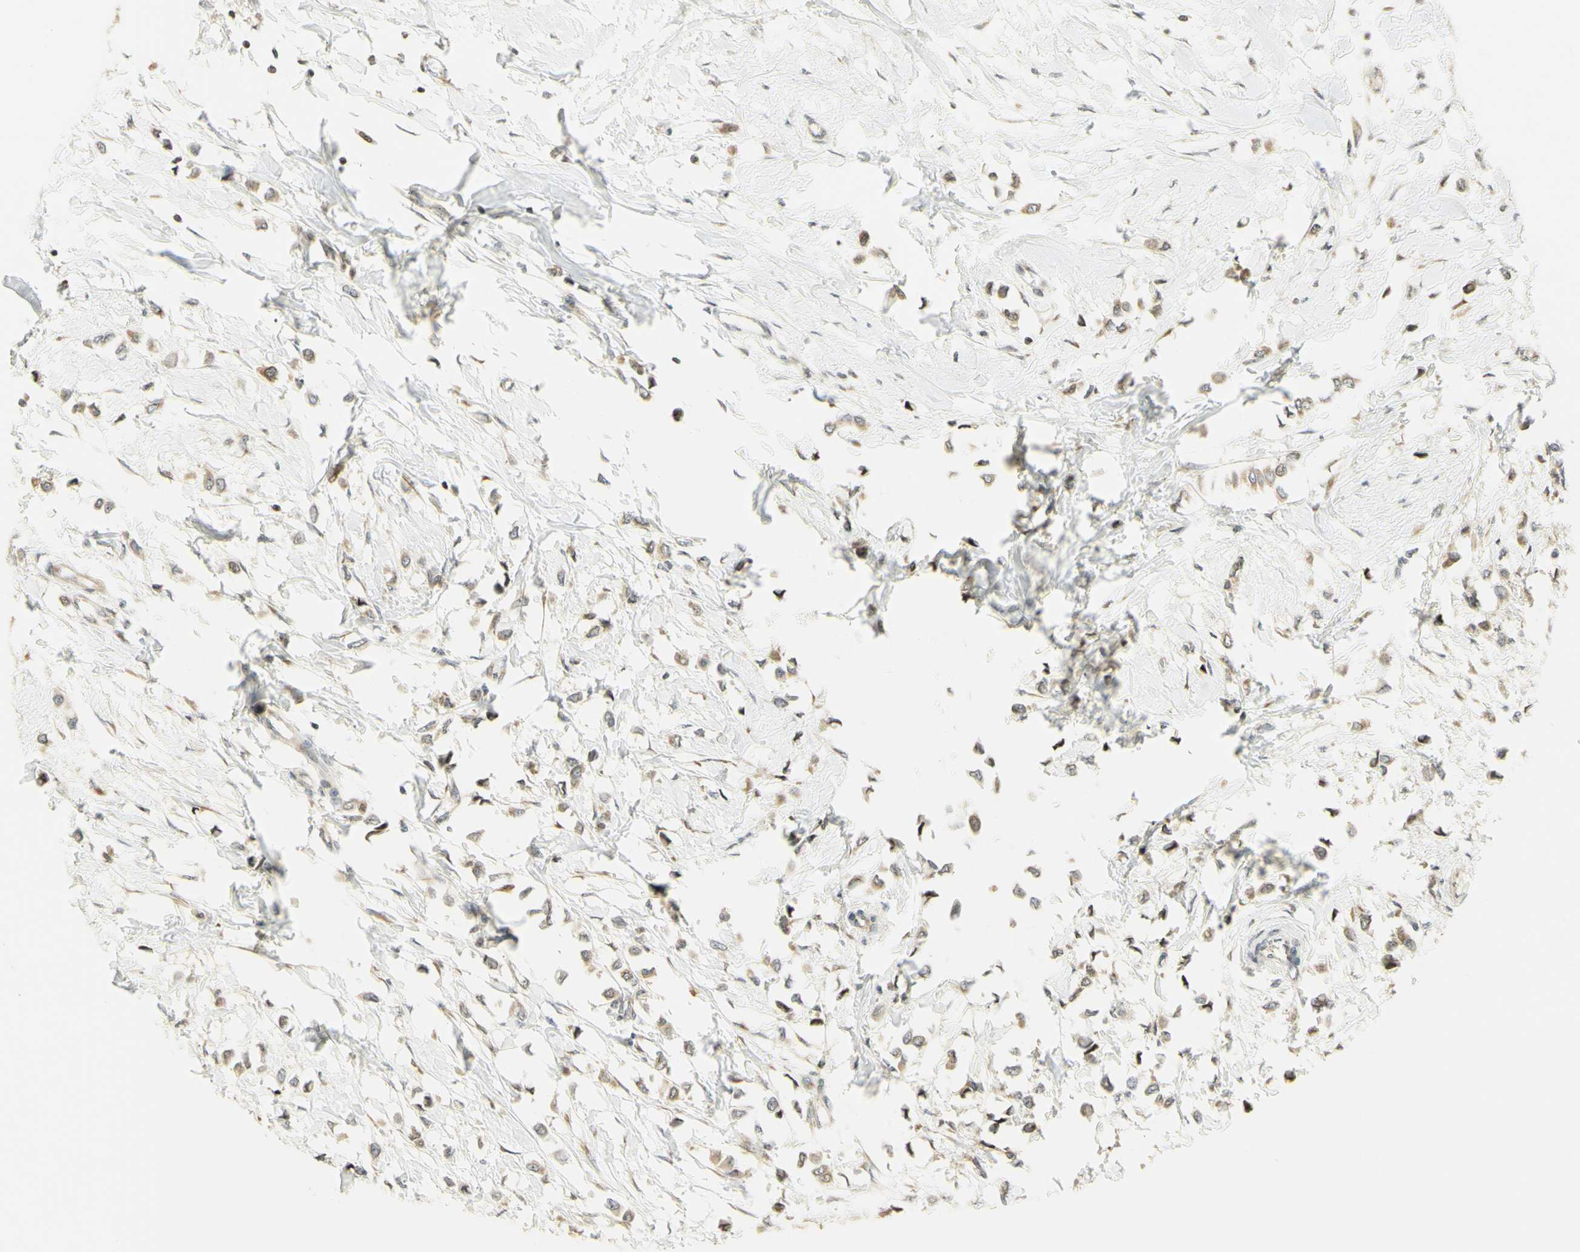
{"staining": {"intensity": "weak", "quantity": ">75%", "location": "cytoplasmic/membranous,nuclear"}, "tissue": "breast cancer", "cell_type": "Tumor cells", "image_type": "cancer", "snomed": [{"axis": "morphology", "description": "Lobular carcinoma"}, {"axis": "topography", "description": "Breast"}], "caption": "Tumor cells demonstrate weak cytoplasmic/membranous and nuclear positivity in approximately >75% of cells in breast cancer (lobular carcinoma).", "gene": "KIF11", "patient": {"sex": "female", "age": 51}}